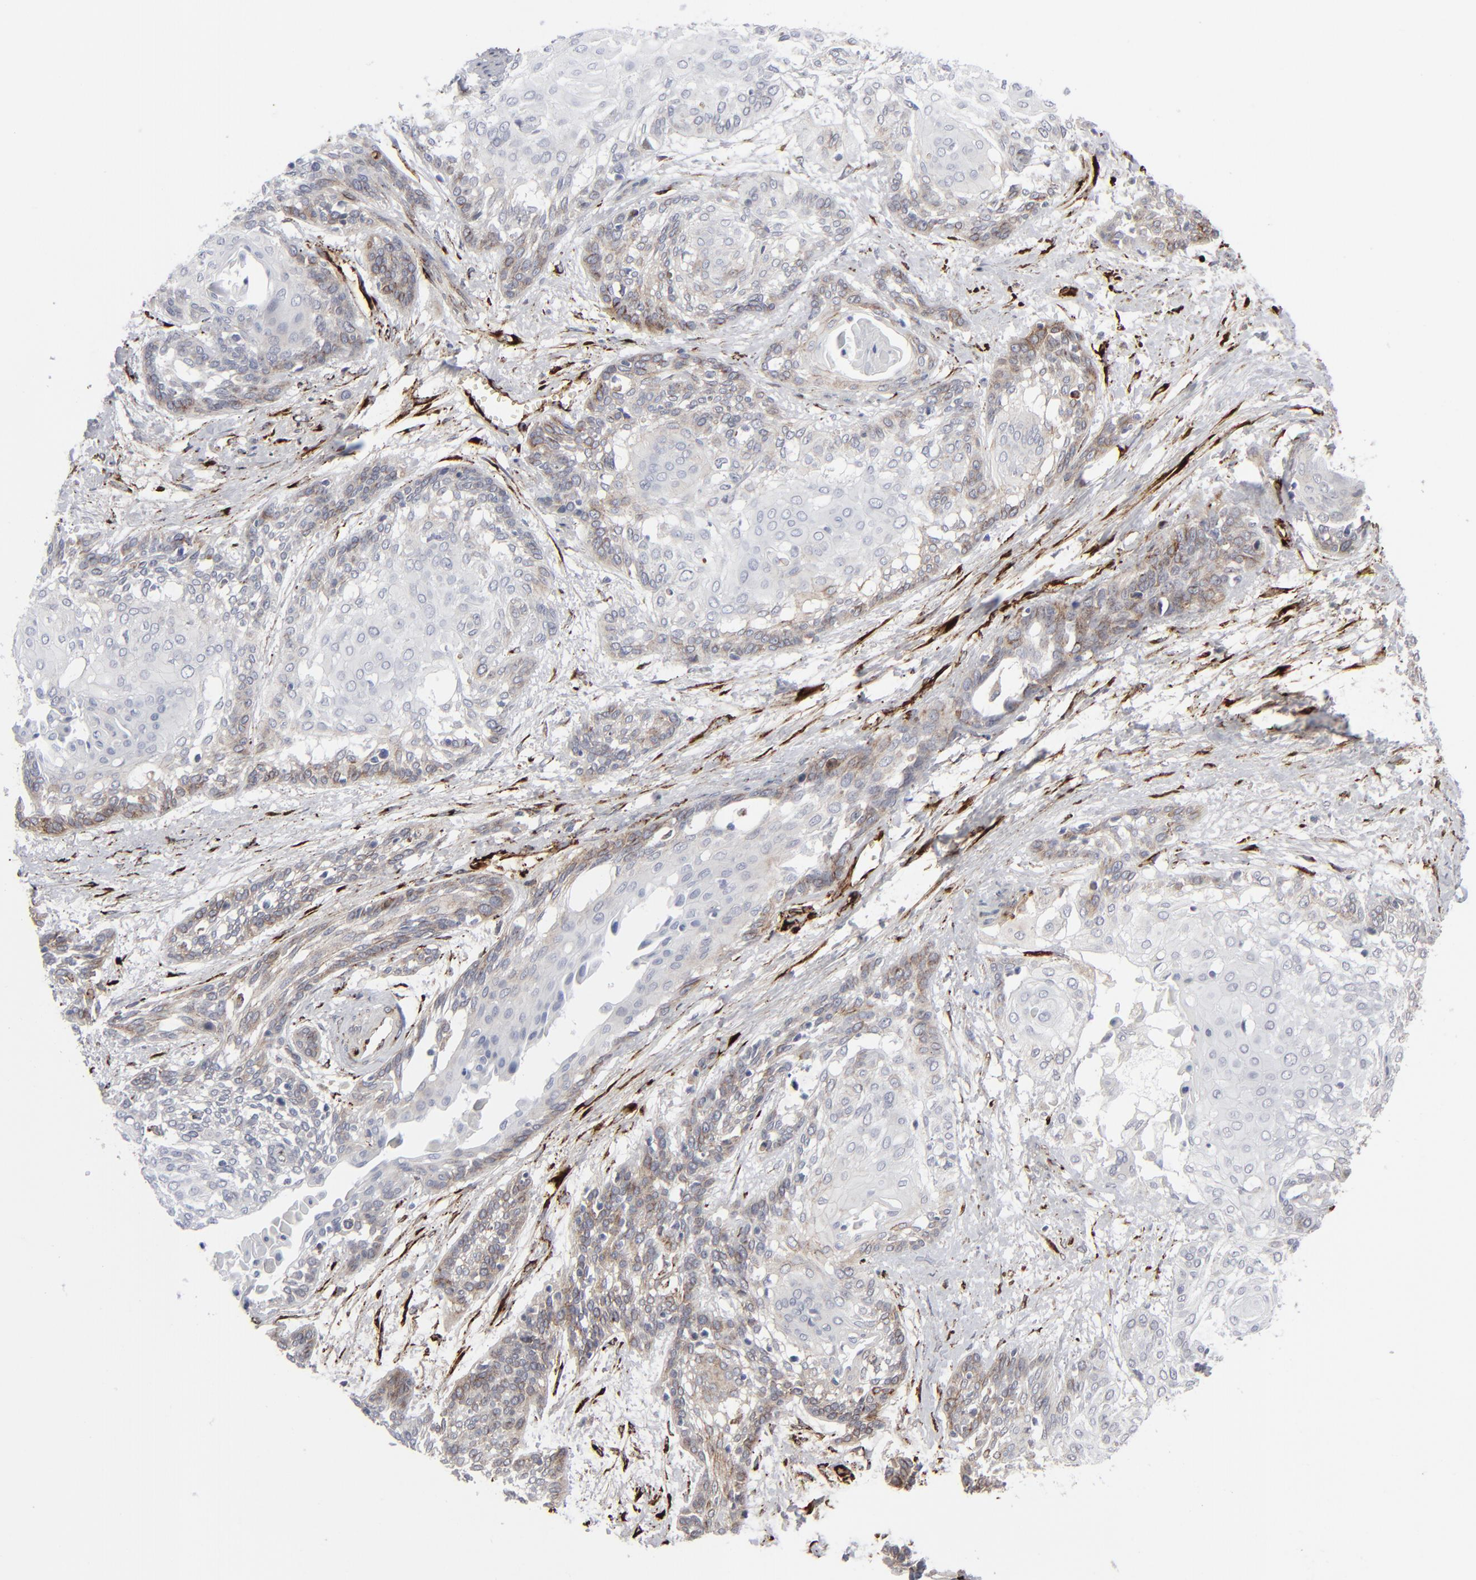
{"staining": {"intensity": "negative", "quantity": "none", "location": "none"}, "tissue": "cervical cancer", "cell_type": "Tumor cells", "image_type": "cancer", "snomed": [{"axis": "morphology", "description": "Squamous cell carcinoma, NOS"}, {"axis": "topography", "description": "Cervix"}], "caption": "A high-resolution micrograph shows immunohistochemistry (IHC) staining of cervical cancer (squamous cell carcinoma), which shows no significant expression in tumor cells. Nuclei are stained in blue.", "gene": "SPARC", "patient": {"sex": "female", "age": 57}}